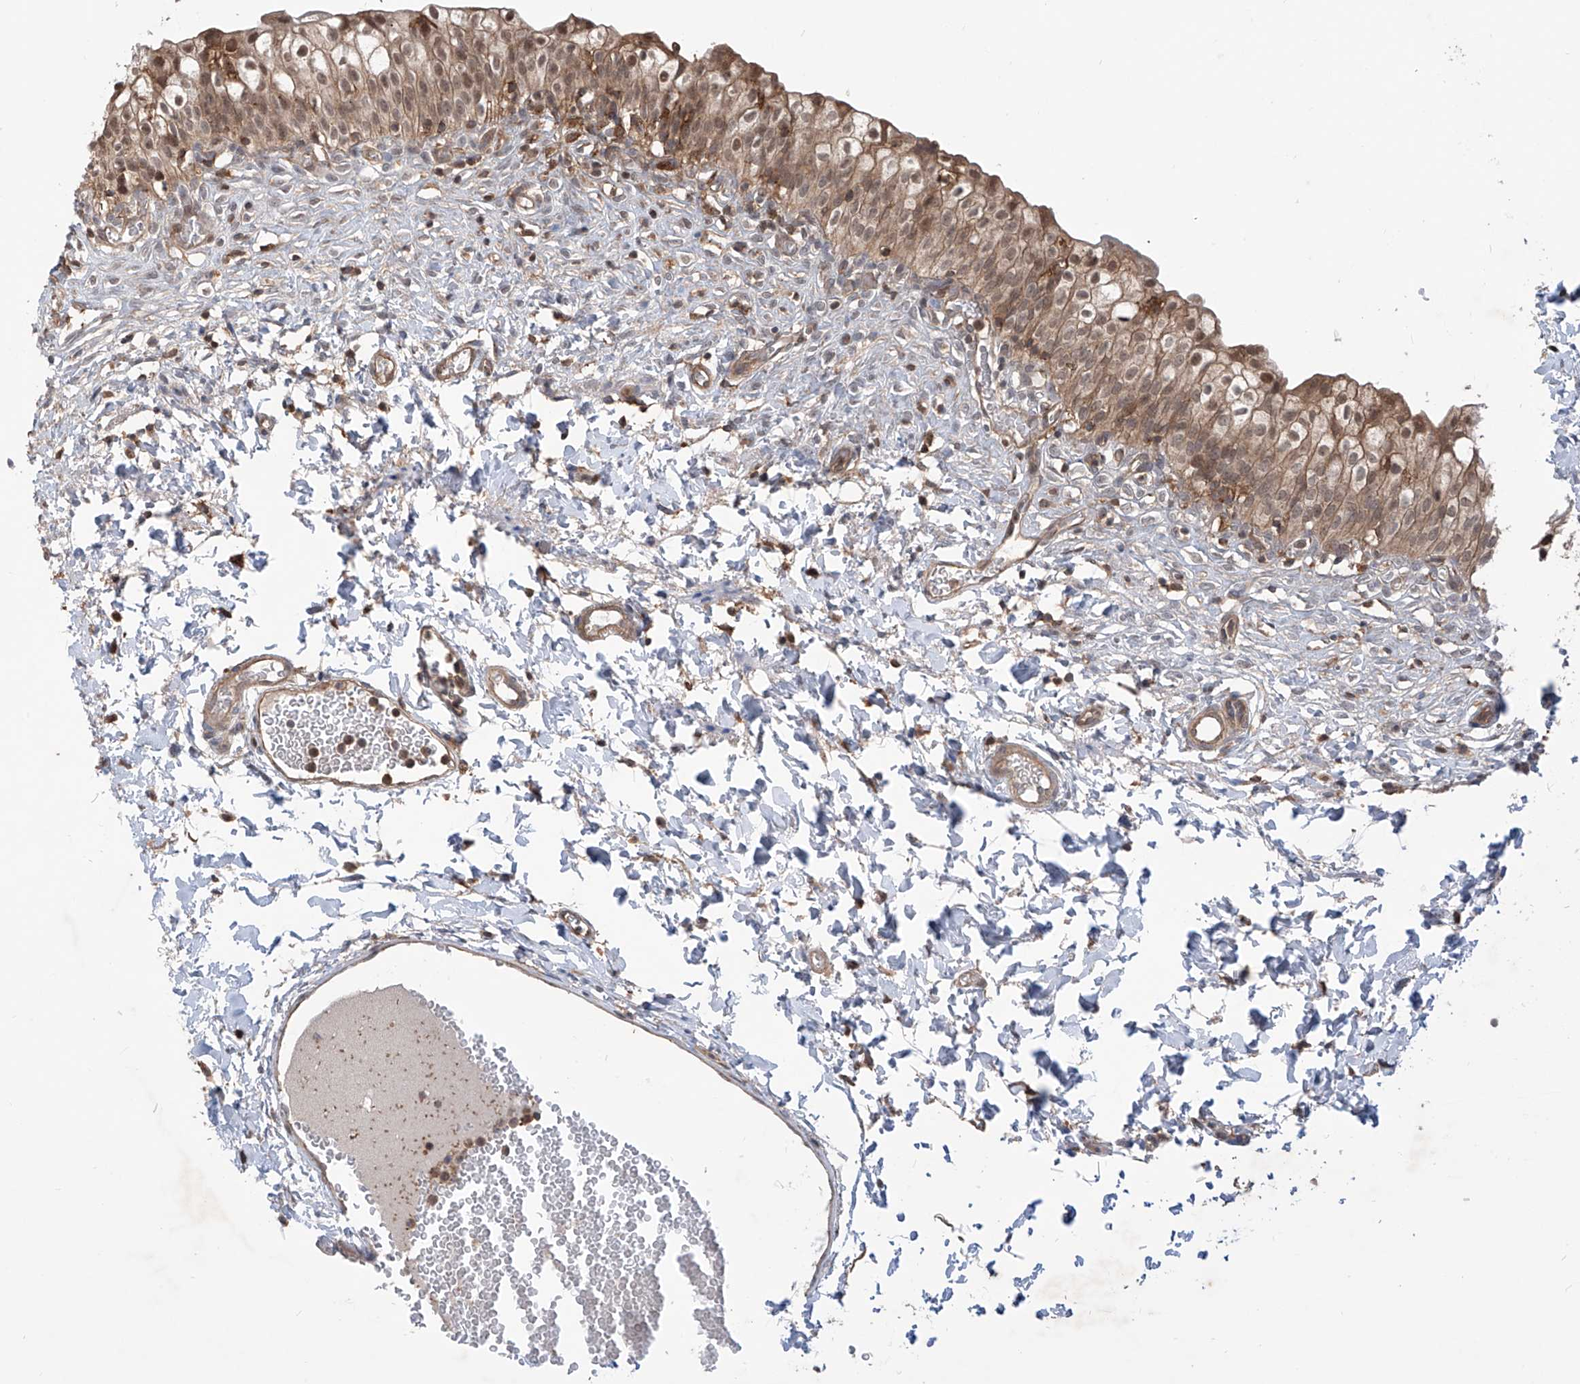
{"staining": {"intensity": "moderate", "quantity": ">75%", "location": "cytoplasmic/membranous,nuclear"}, "tissue": "urinary bladder", "cell_type": "Urothelial cells", "image_type": "normal", "snomed": [{"axis": "morphology", "description": "Normal tissue, NOS"}, {"axis": "topography", "description": "Urinary bladder"}], "caption": "Immunohistochemistry histopathology image of benign urinary bladder: urinary bladder stained using immunohistochemistry (IHC) exhibits medium levels of moderate protein expression localized specifically in the cytoplasmic/membranous,nuclear of urothelial cells, appearing as a cytoplasmic/membranous,nuclear brown color.", "gene": "HOXC8", "patient": {"sex": "male", "age": 55}}